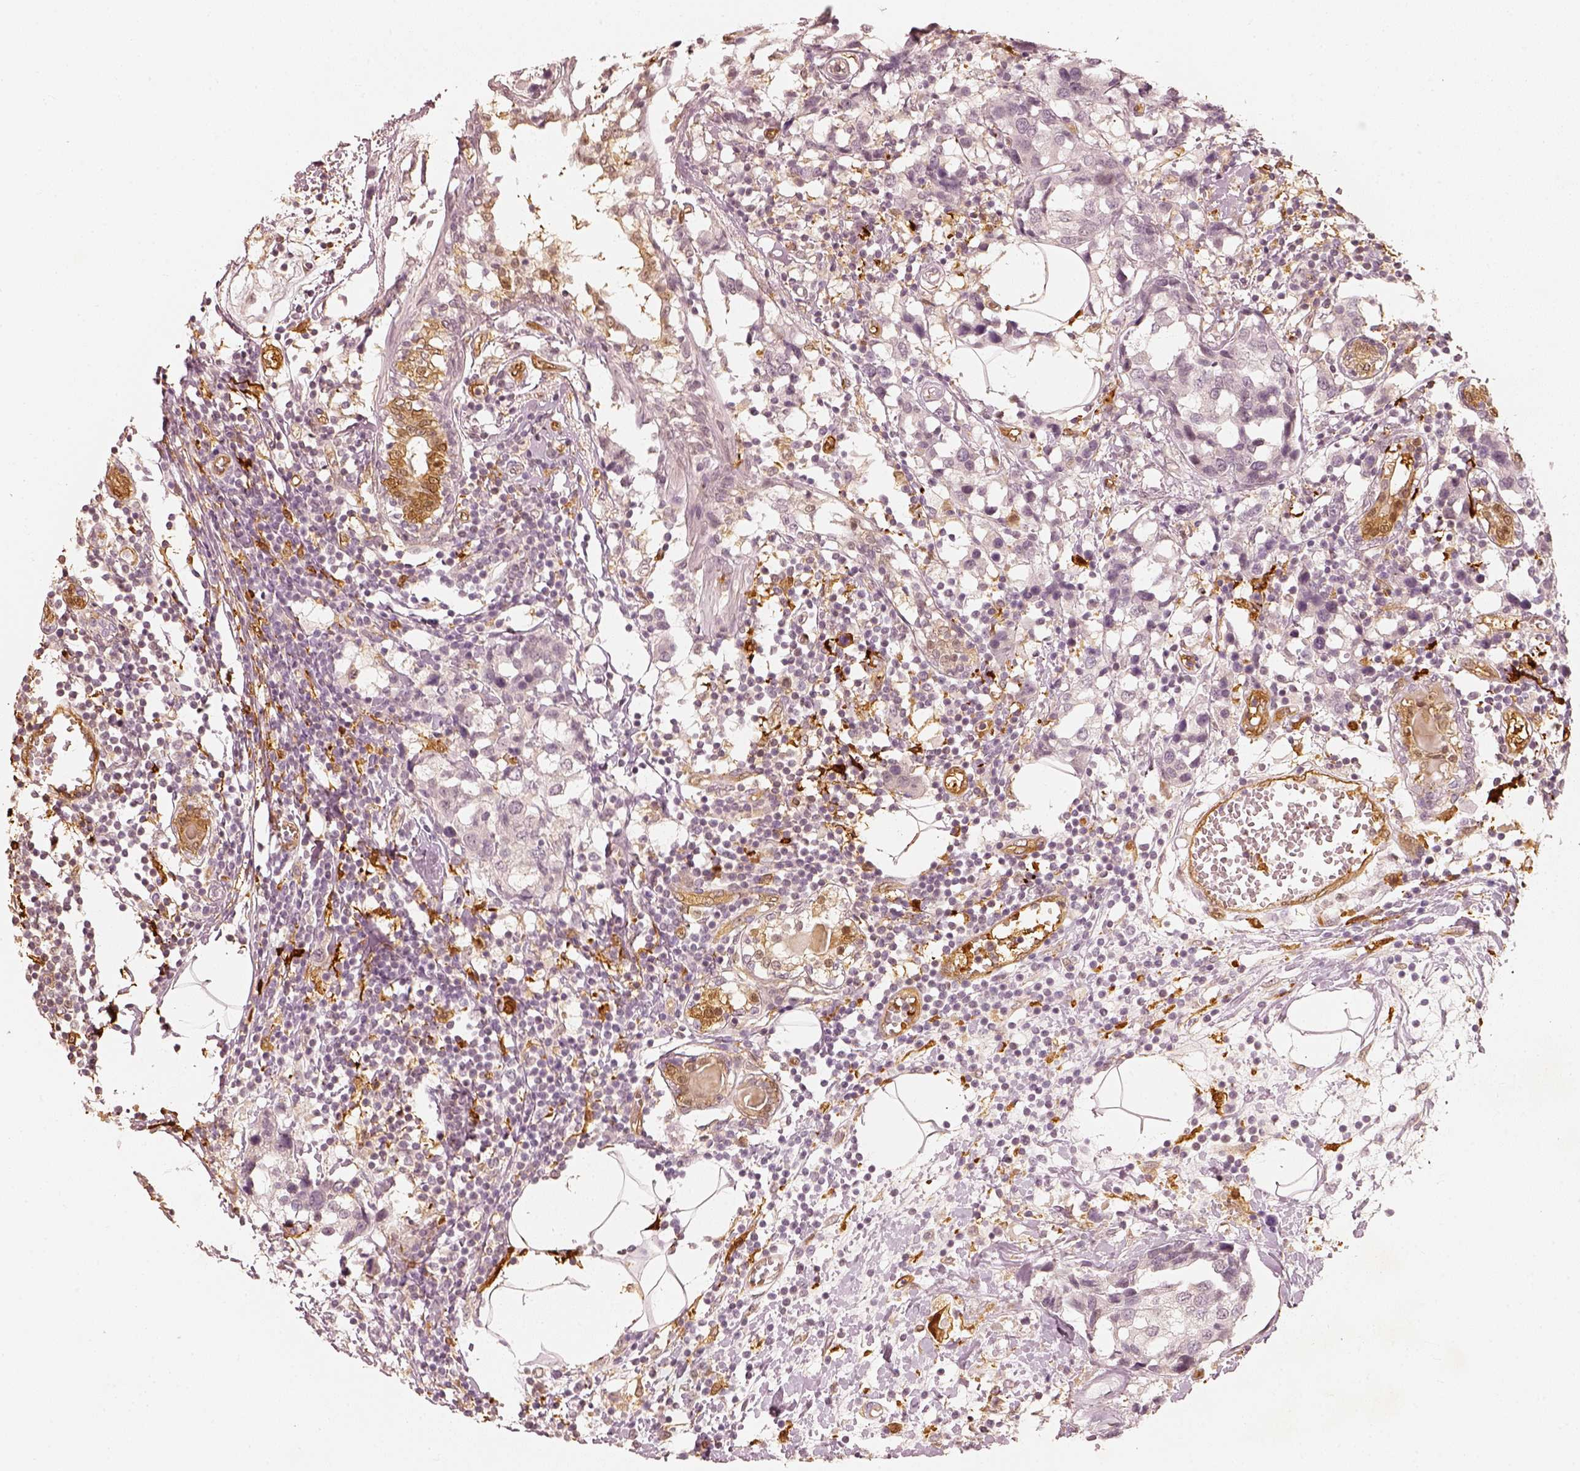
{"staining": {"intensity": "negative", "quantity": "none", "location": "none"}, "tissue": "breast cancer", "cell_type": "Tumor cells", "image_type": "cancer", "snomed": [{"axis": "morphology", "description": "Lobular carcinoma"}, {"axis": "topography", "description": "Breast"}], "caption": "There is no significant expression in tumor cells of breast lobular carcinoma. Nuclei are stained in blue.", "gene": "FSCN1", "patient": {"sex": "female", "age": 59}}